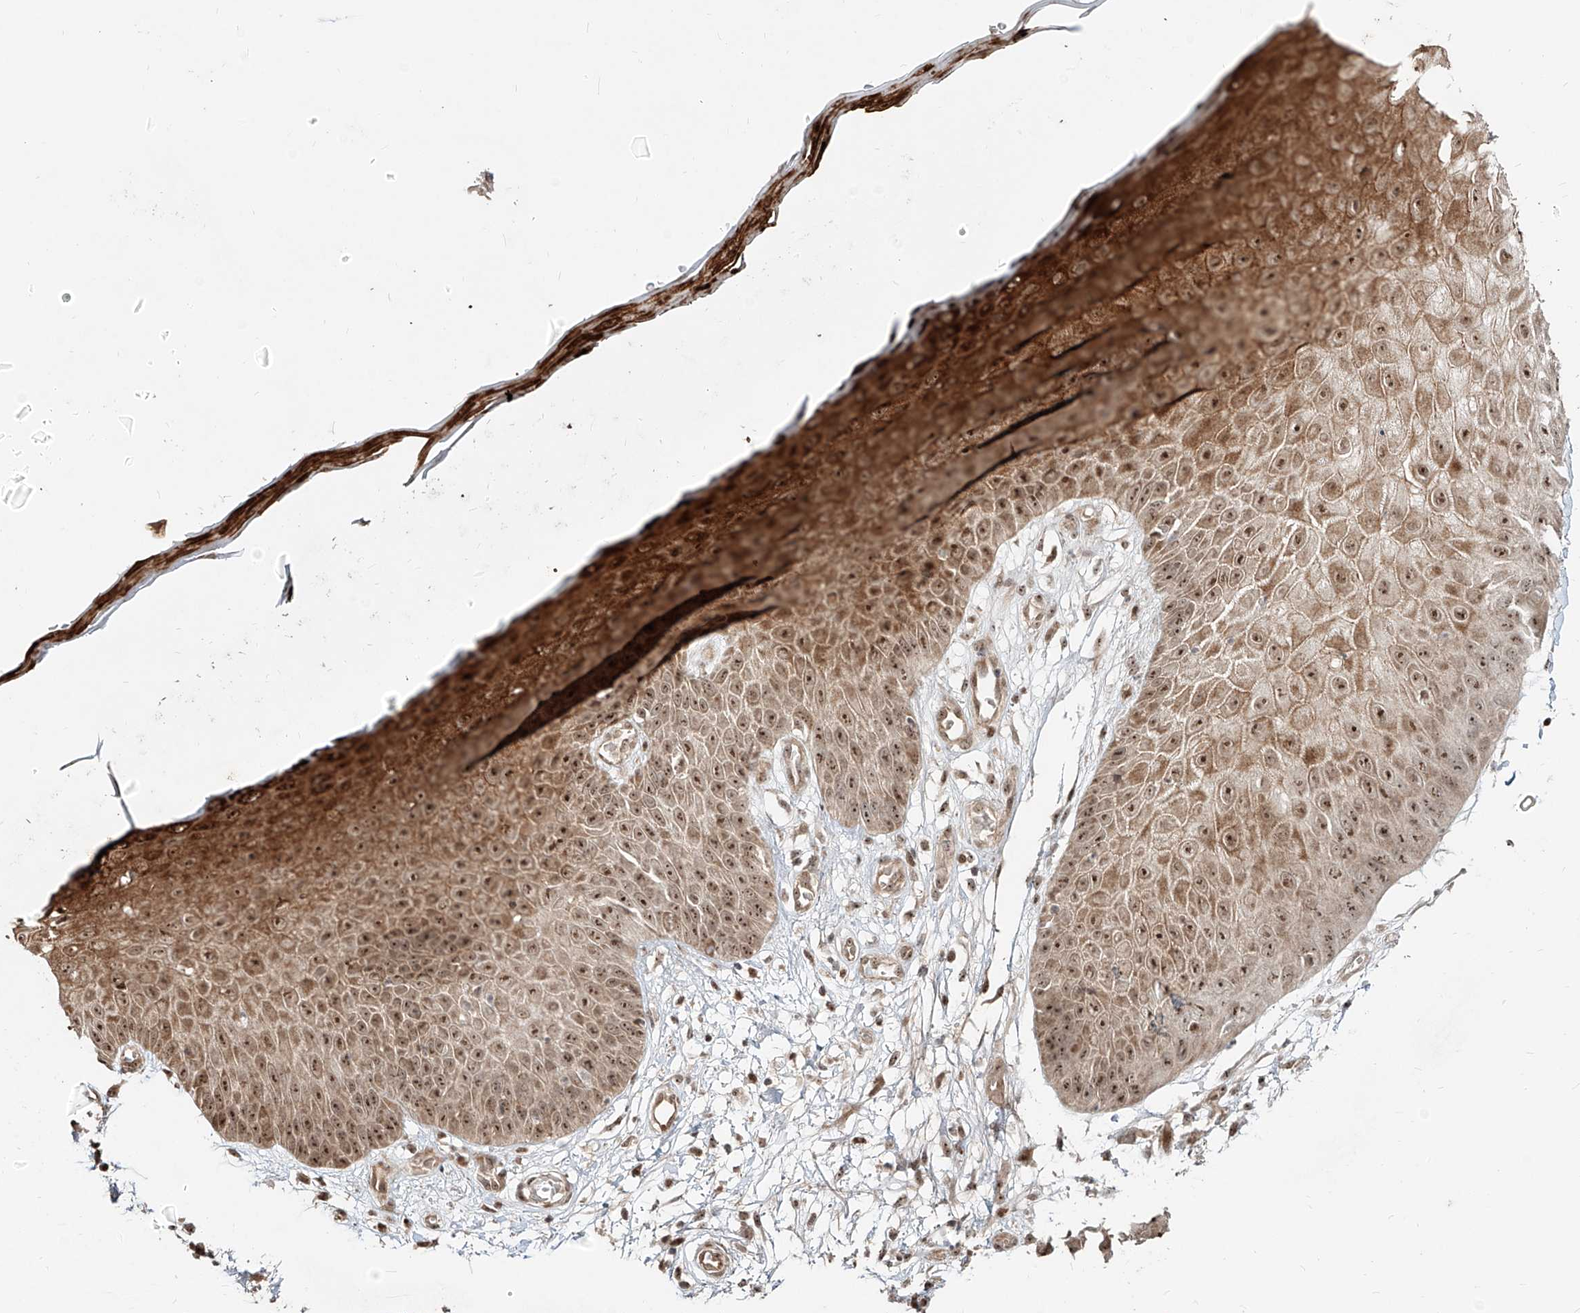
{"staining": {"intensity": "weak", "quantity": ">75%", "location": "cytoplasmic/membranous,nuclear"}, "tissue": "skin", "cell_type": "Fibroblasts", "image_type": "normal", "snomed": [{"axis": "morphology", "description": "Normal tissue, NOS"}, {"axis": "morphology", "description": "Inflammation, NOS"}, {"axis": "topography", "description": "Skin"}], "caption": "The micrograph demonstrates immunohistochemical staining of normal skin. There is weak cytoplasmic/membranous,nuclear positivity is appreciated in about >75% of fibroblasts. (Brightfield microscopy of DAB IHC at high magnification).", "gene": "ZNF710", "patient": {"sex": "female", "age": 44}}